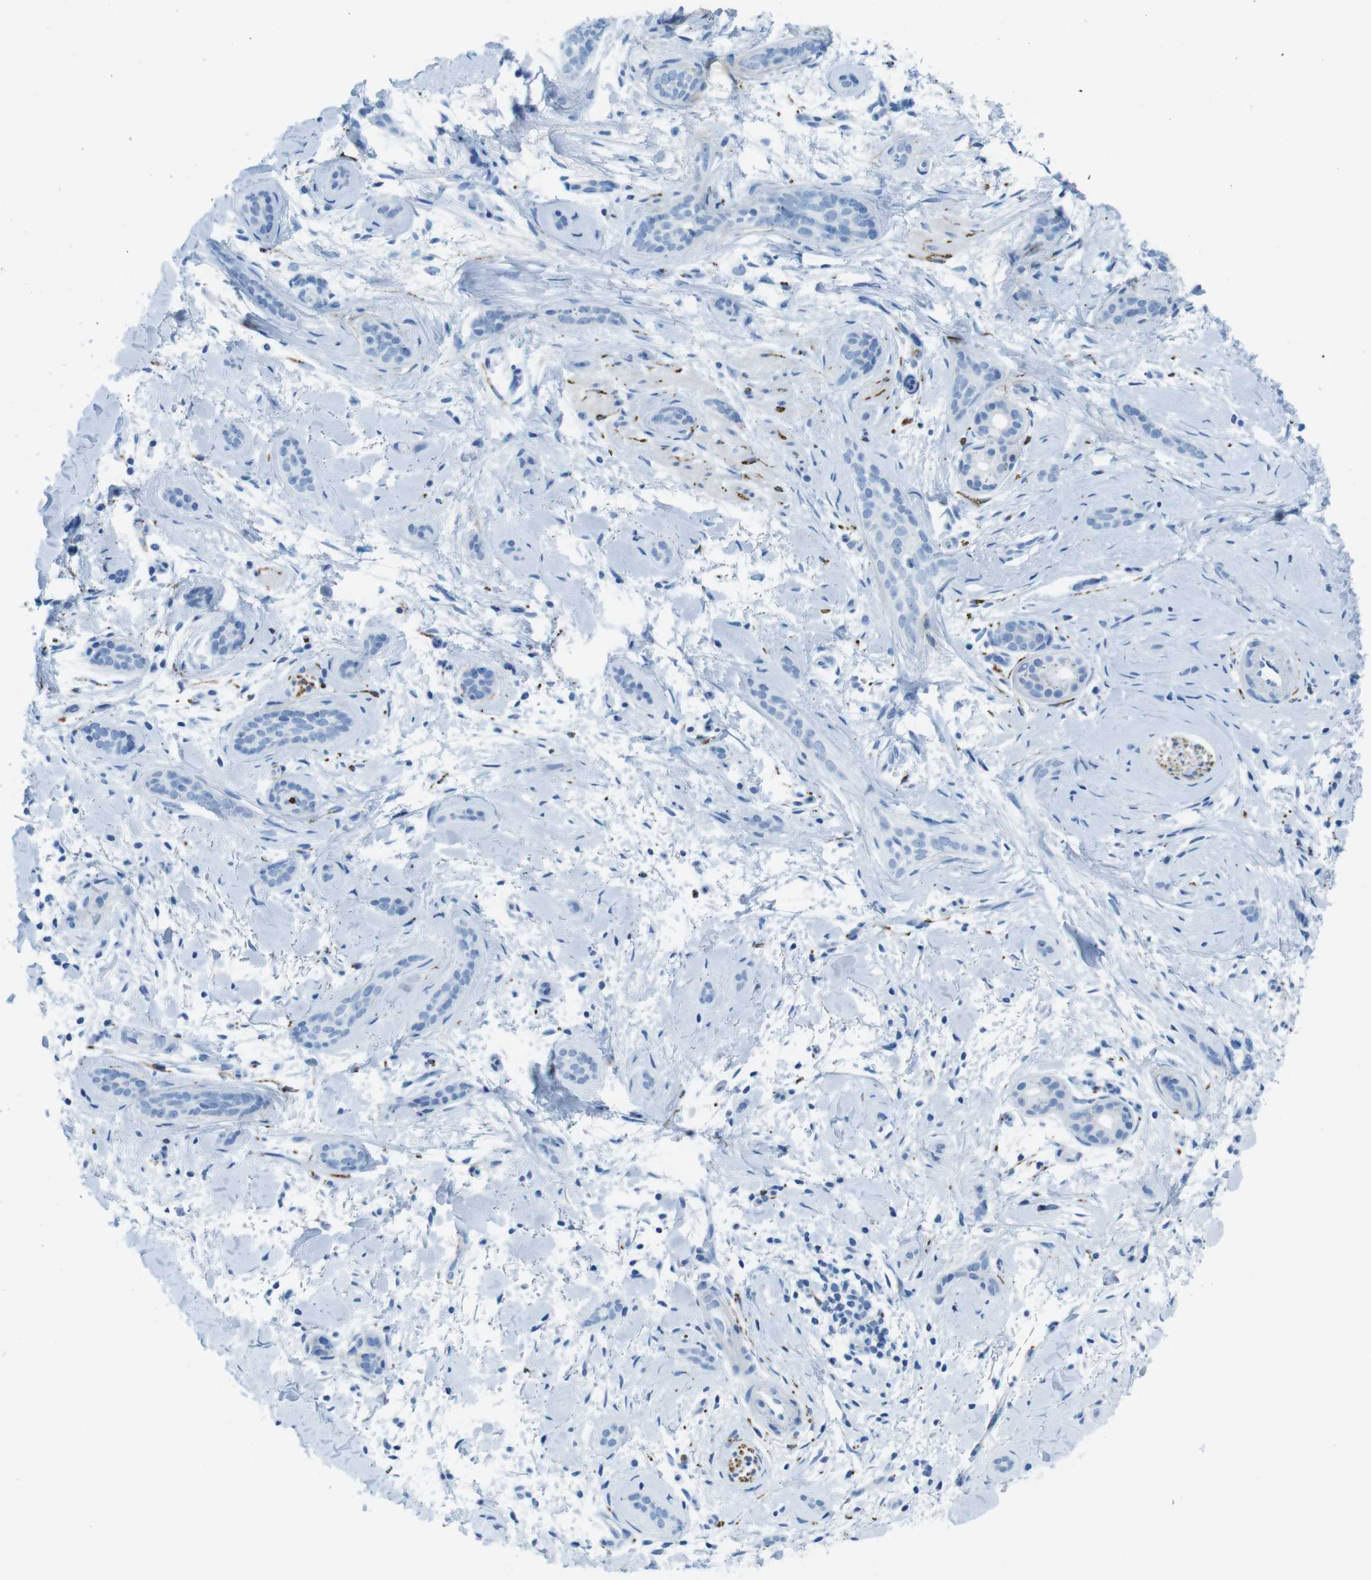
{"staining": {"intensity": "negative", "quantity": "none", "location": "none"}, "tissue": "skin cancer", "cell_type": "Tumor cells", "image_type": "cancer", "snomed": [{"axis": "morphology", "description": "Basal cell carcinoma"}, {"axis": "morphology", "description": "Adnexal tumor, benign"}, {"axis": "topography", "description": "Skin"}], "caption": "Tumor cells show no significant protein positivity in skin benign adnexal tumor.", "gene": "GAP43", "patient": {"sex": "female", "age": 42}}